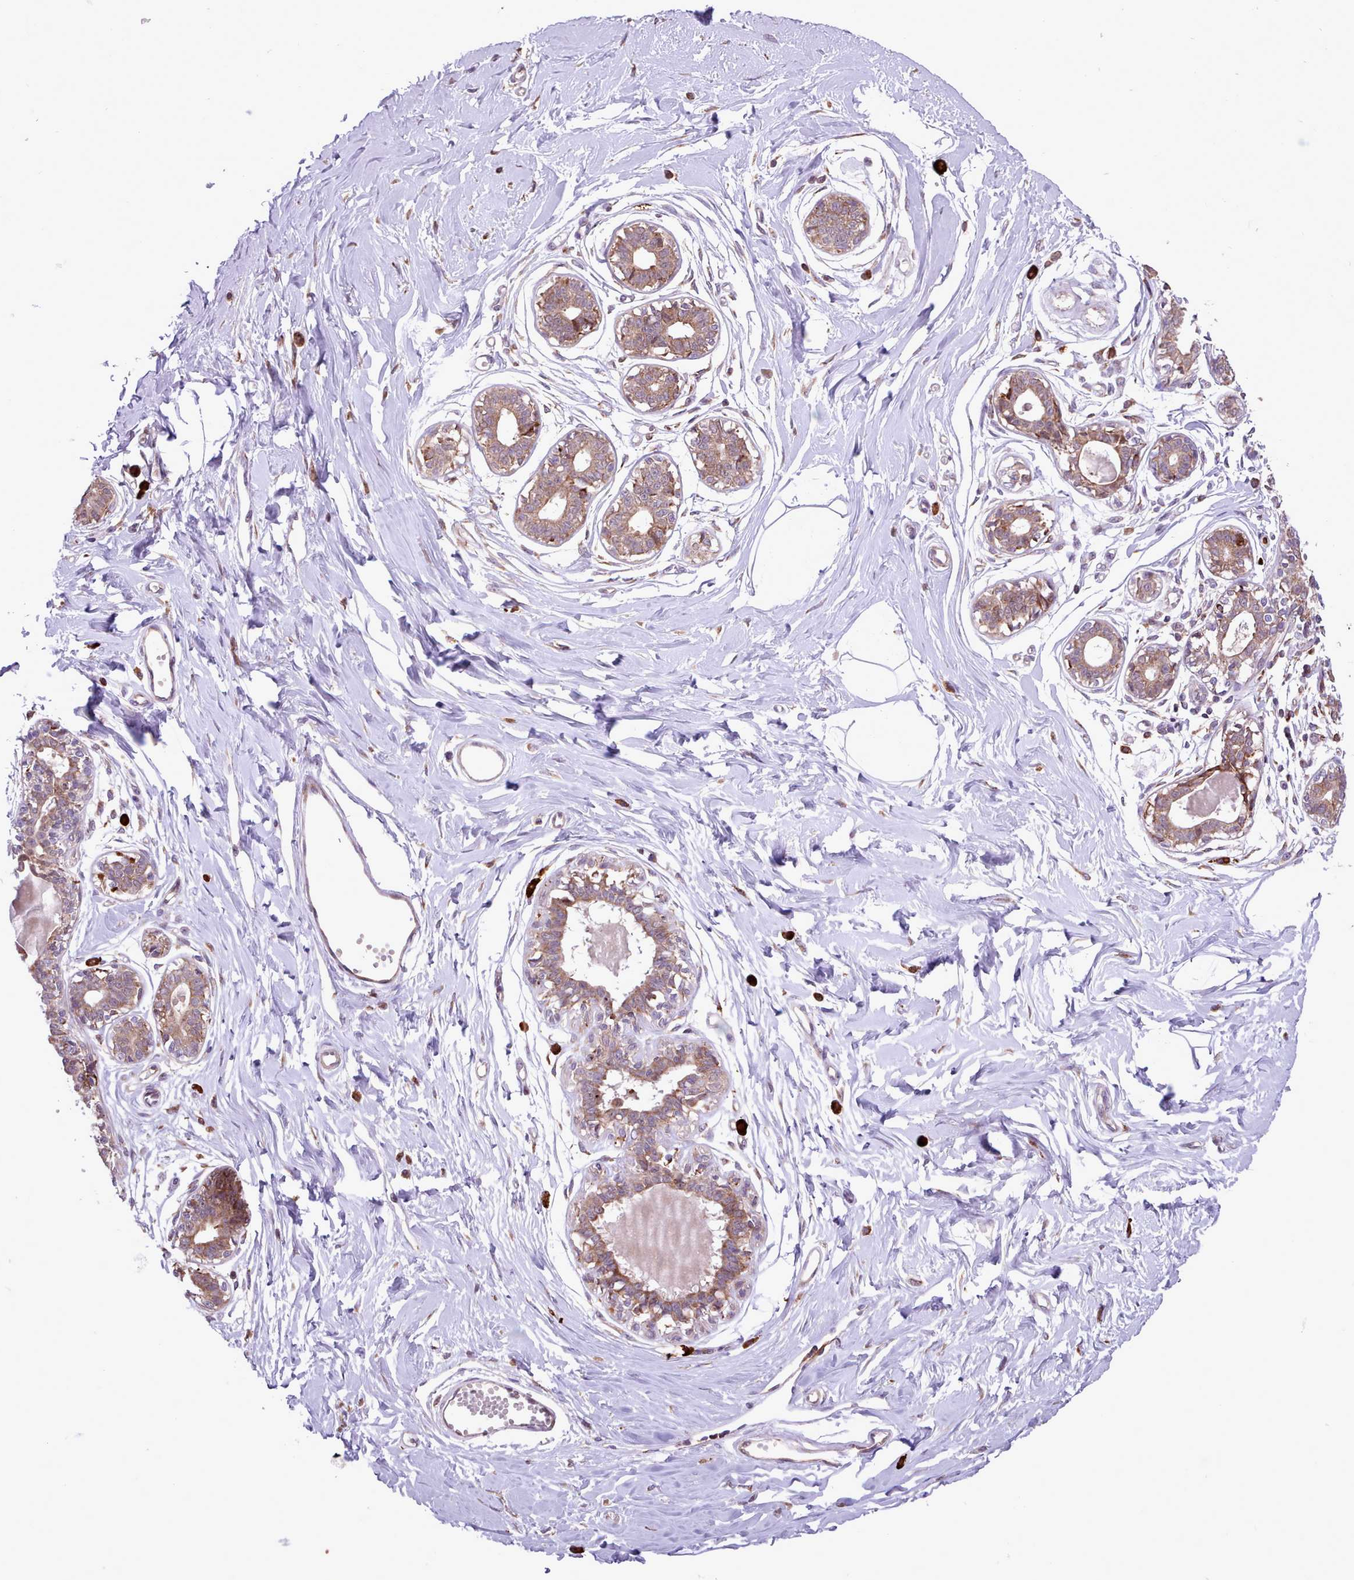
{"staining": {"intensity": "negative", "quantity": "none", "location": "none"}, "tissue": "breast", "cell_type": "Adipocytes", "image_type": "normal", "snomed": [{"axis": "morphology", "description": "Normal tissue, NOS"}, {"axis": "topography", "description": "Breast"}], "caption": "Photomicrograph shows no protein expression in adipocytes of unremarkable breast.", "gene": "TTLL3", "patient": {"sex": "female", "age": 45}}